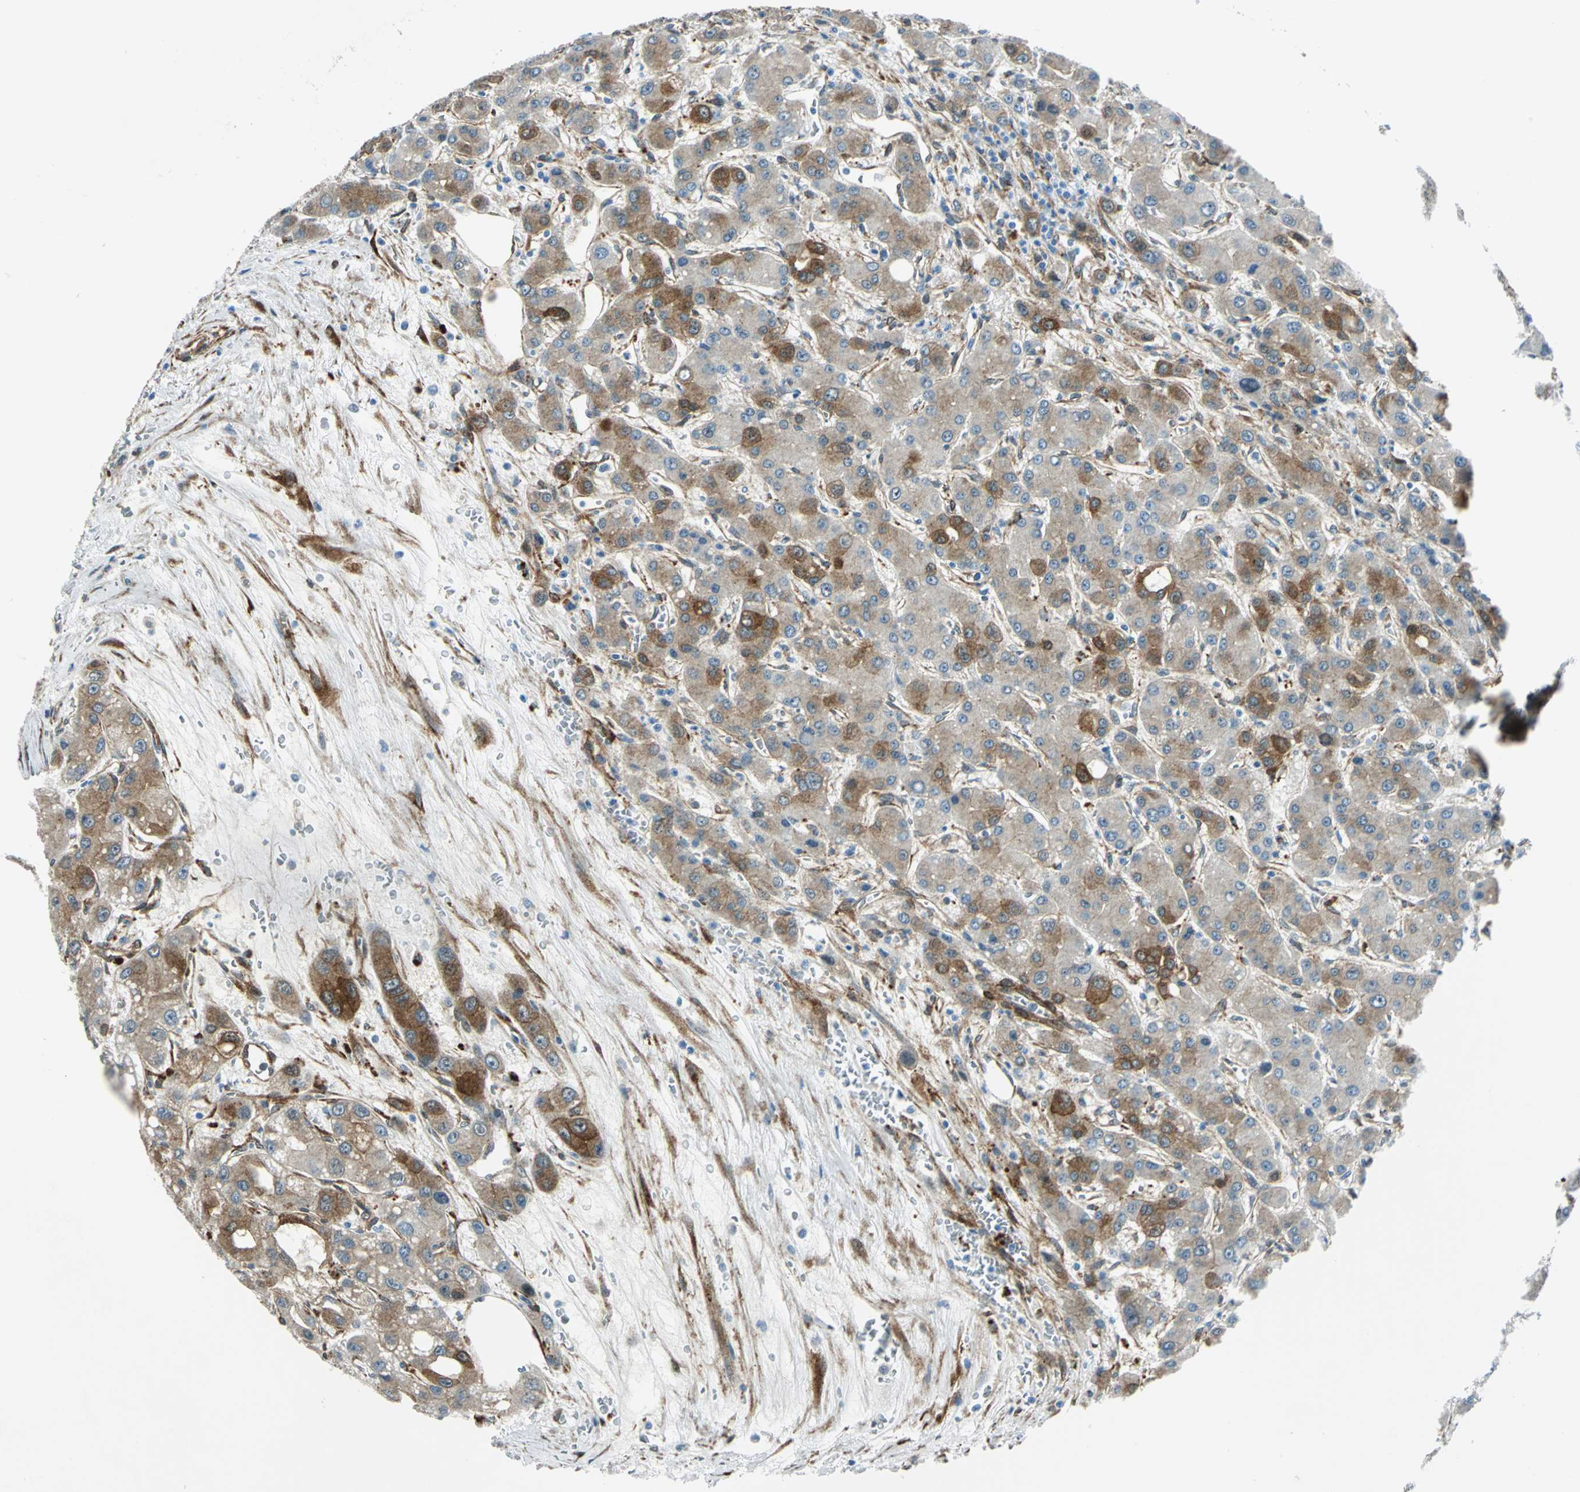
{"staining": {"intensity": "strong", "quantity": "25%-75%", "location": "cytoplasmic/membranous"}, "tissue": "liver cancer", "cell_type": "Tumor cells", "image_type": "cancer", "snomed": [{"axis": "morphology", "description": "Carcinoma, Hepatocellular, NOS"}, {"axis": "topography", "description": "Liver"}], "caption": "Immunohistochemistry photomicrograph of neoplastic tissue: liver hepatocellular carcinoma stained using immunohistochemistry demonstrates high levels of strong protein expression localized specifically in the cytoplasmic/membranous of tumor cells, appearing as a cytoplasmic/membranous brown color.", "gene": "HSPB1", "patient": {"sex": "male", "age": 55}}